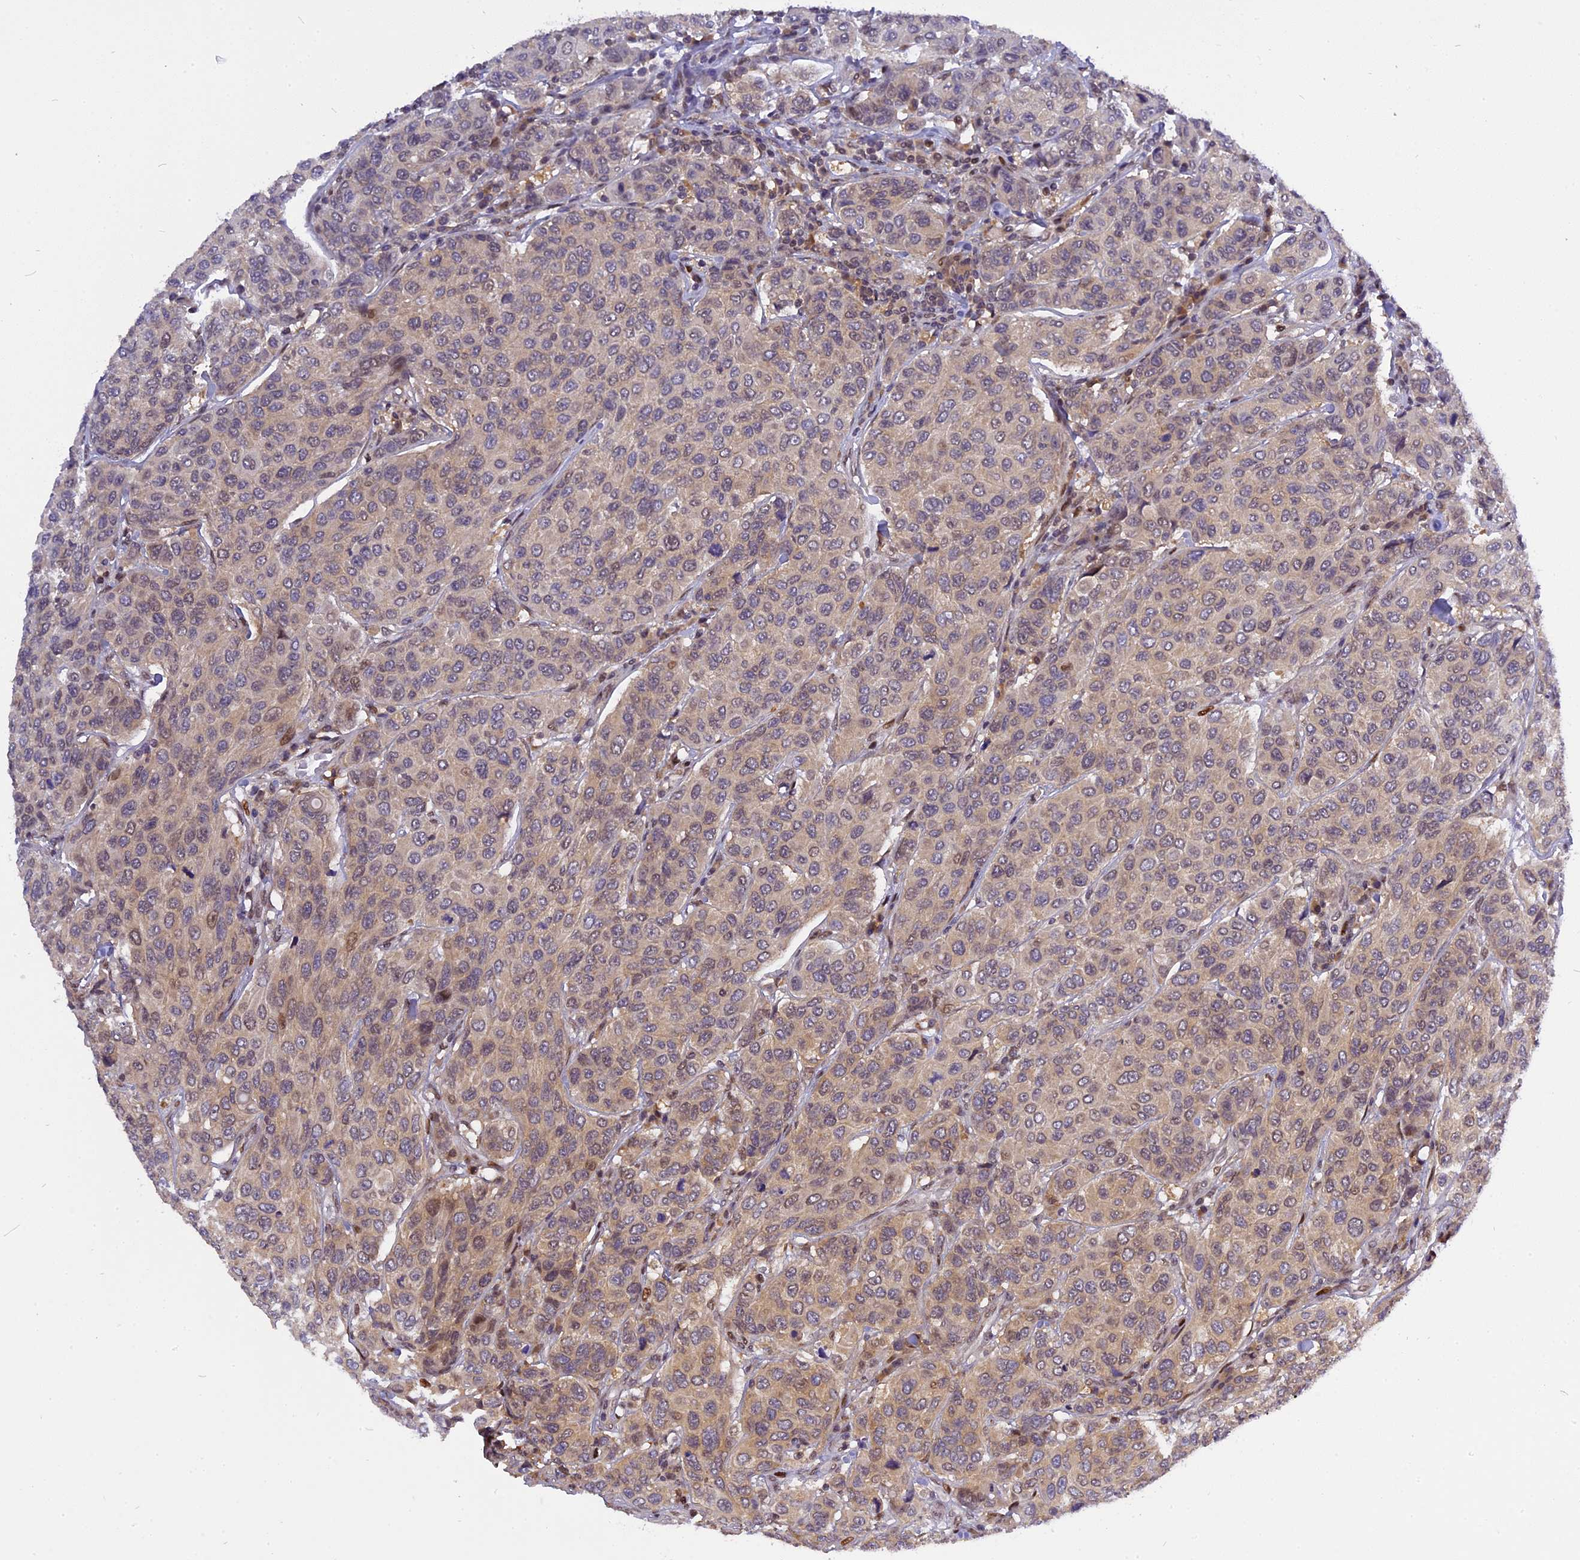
{"staining": {"intensity": "weak", "quantity": "25%-75%", "location": "cytoplasmic/membranous,nuclear"}, "tissue": "breast cancer", "cell_type": "Tumor cells", "image_type": "cancer", "snomed": [{"axis": "morphology", "description": "Duct carcinoma"}, {"axis": "topography", "description": "Breast"}], "caption": "Brown immunohistochemical staining in human breast cancer demonstrates weak cytoplasmic/membranous and nuclear staining in about 25%-75% of tumor cells.", "gene": "RABGGTA", "patient": {"sex": "female", "age": 55}}